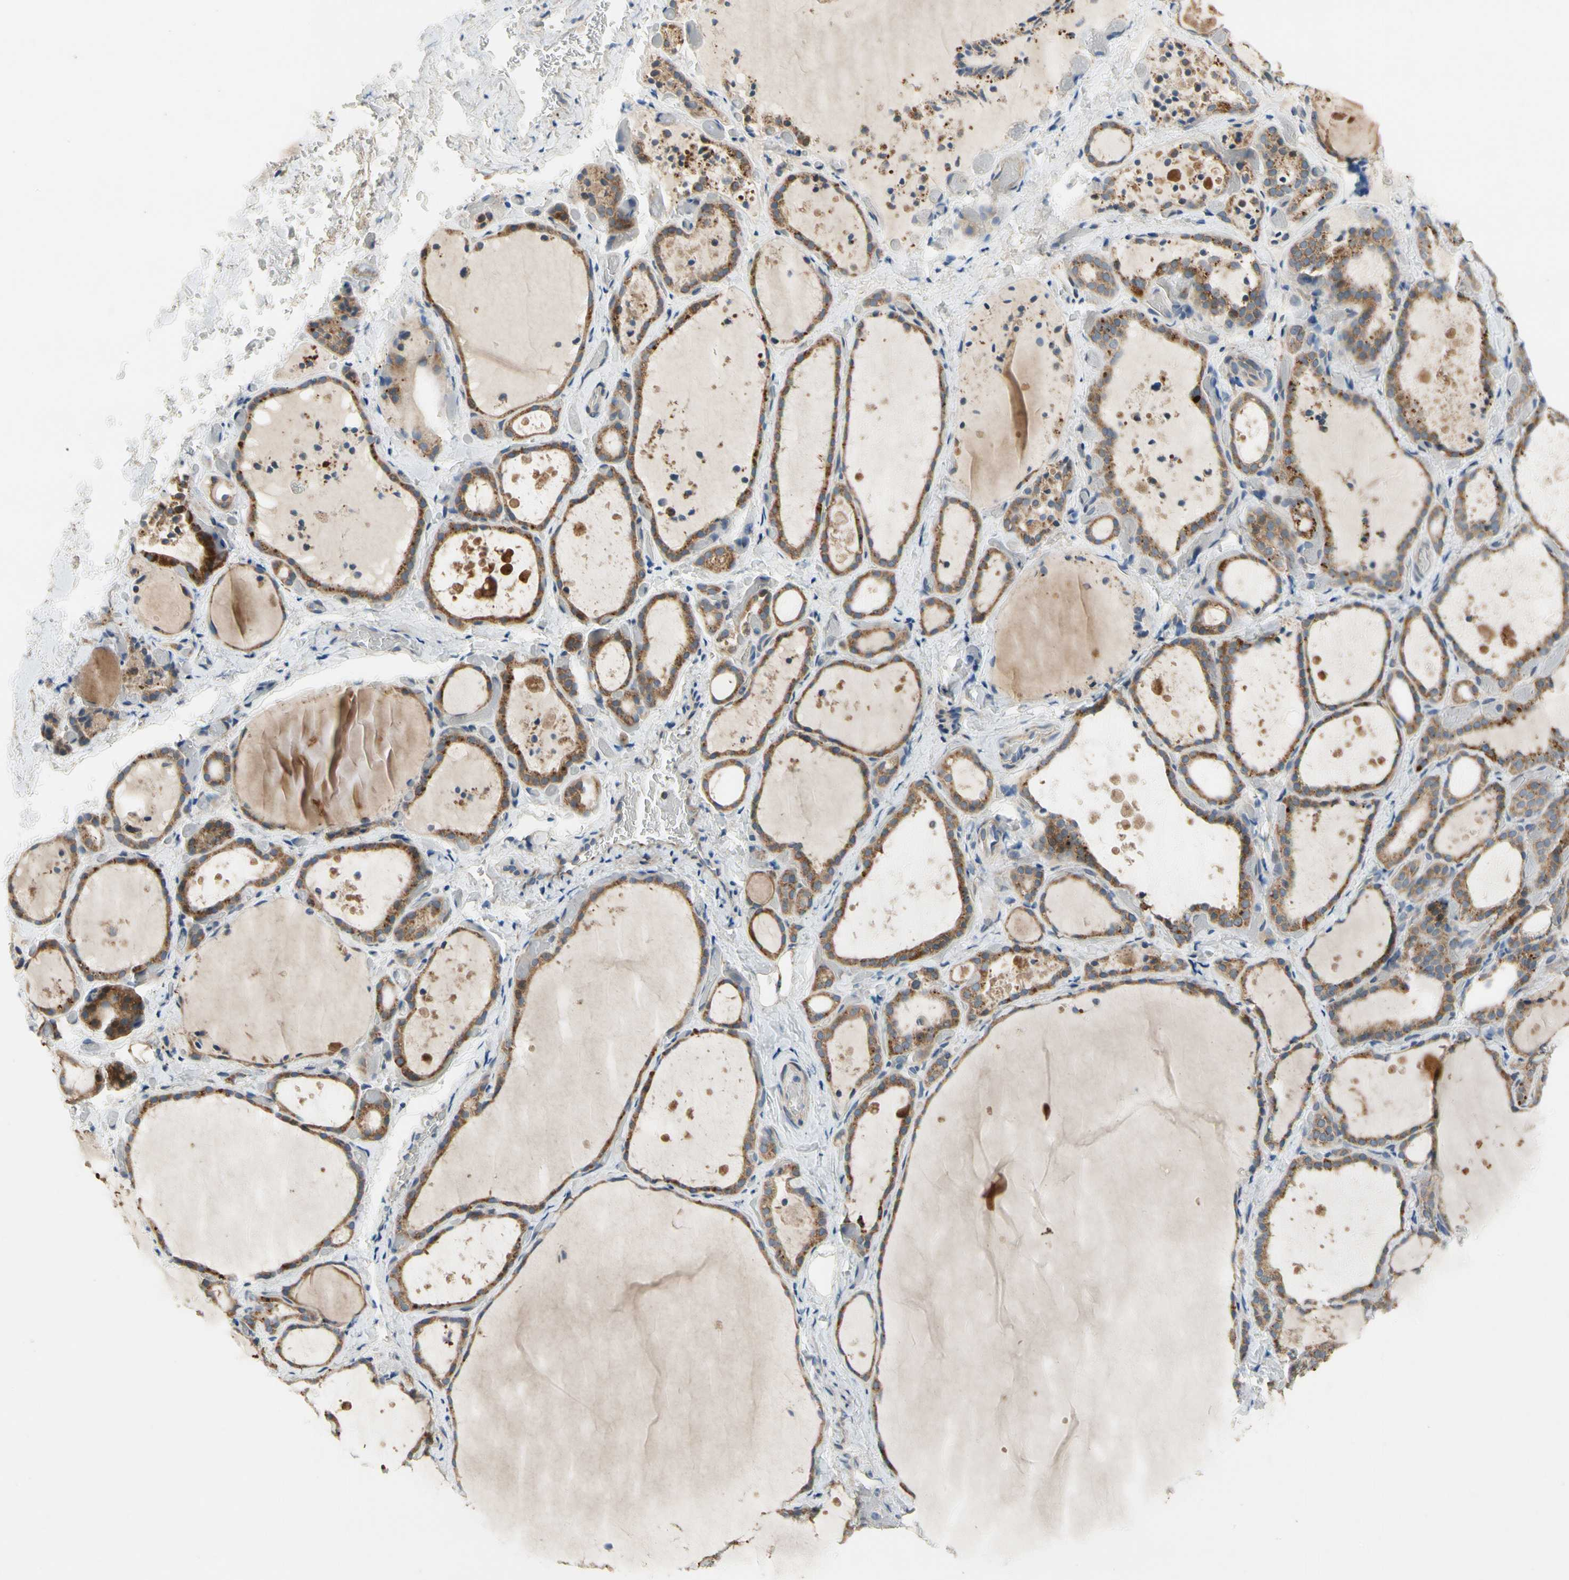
{"staining": {"intensity": "strong", "quantity": ">75%", "location": "cytoplasmic/membranous"}, "tissue": "thyroid gland", "cell_type": "Glandular cells", "image_type": "normal", "snomed": [{"axis": "morphology", "description": "Normal tissue, NOS"}, {"axis": "topography", "description": "Thyroid gland"}], "caption": "Protein analysis of benign thyroid gland shows strong cytoplasmic/membranous staining in approximately >75% of glandular cells.", "gene": "KLHDC8B", "patient": {"sex": "female", "age": 44}}